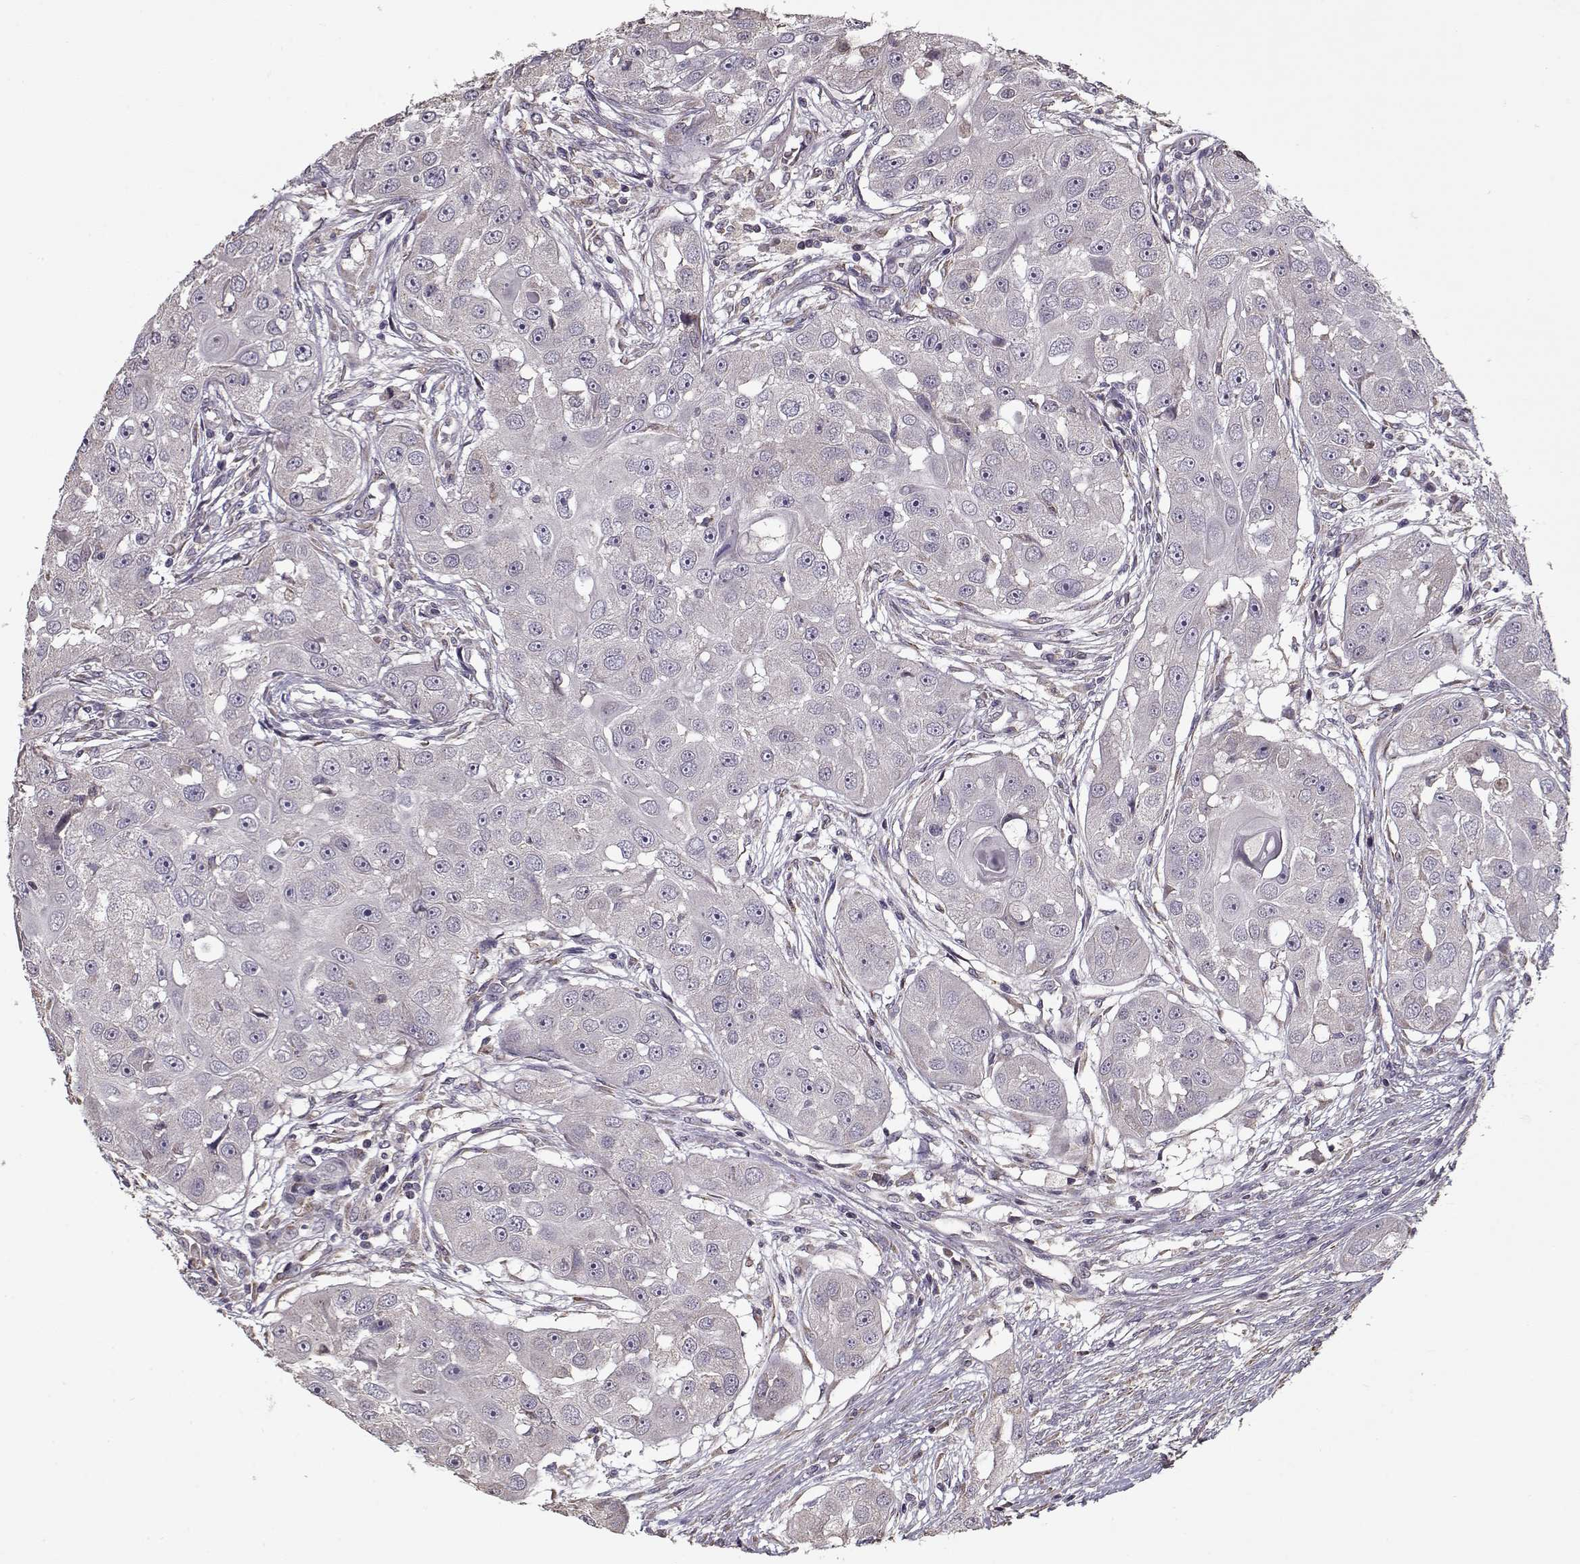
{"staining": {"intensity": "negative", "quantity": "none", "location": "none"}, "tissue": "head and neck cancer", "cell_type": "Tumor cells", "image_type": "cancer", "snomed": [{"axis": "morphology", "description": "Squamous cell carcinoma, NOS"}, {"axis": "topography", "description": "Head-Neck"}], "caption": "This image is of head and neck squamous cell carcinoma stained with immunohistochemistry to label a protein in brown with the nuclei are counter-stained blue. There is no expression in tumor cells.", "gene": "LAMA2", "patient": {"sex": "male", "age": 51}}